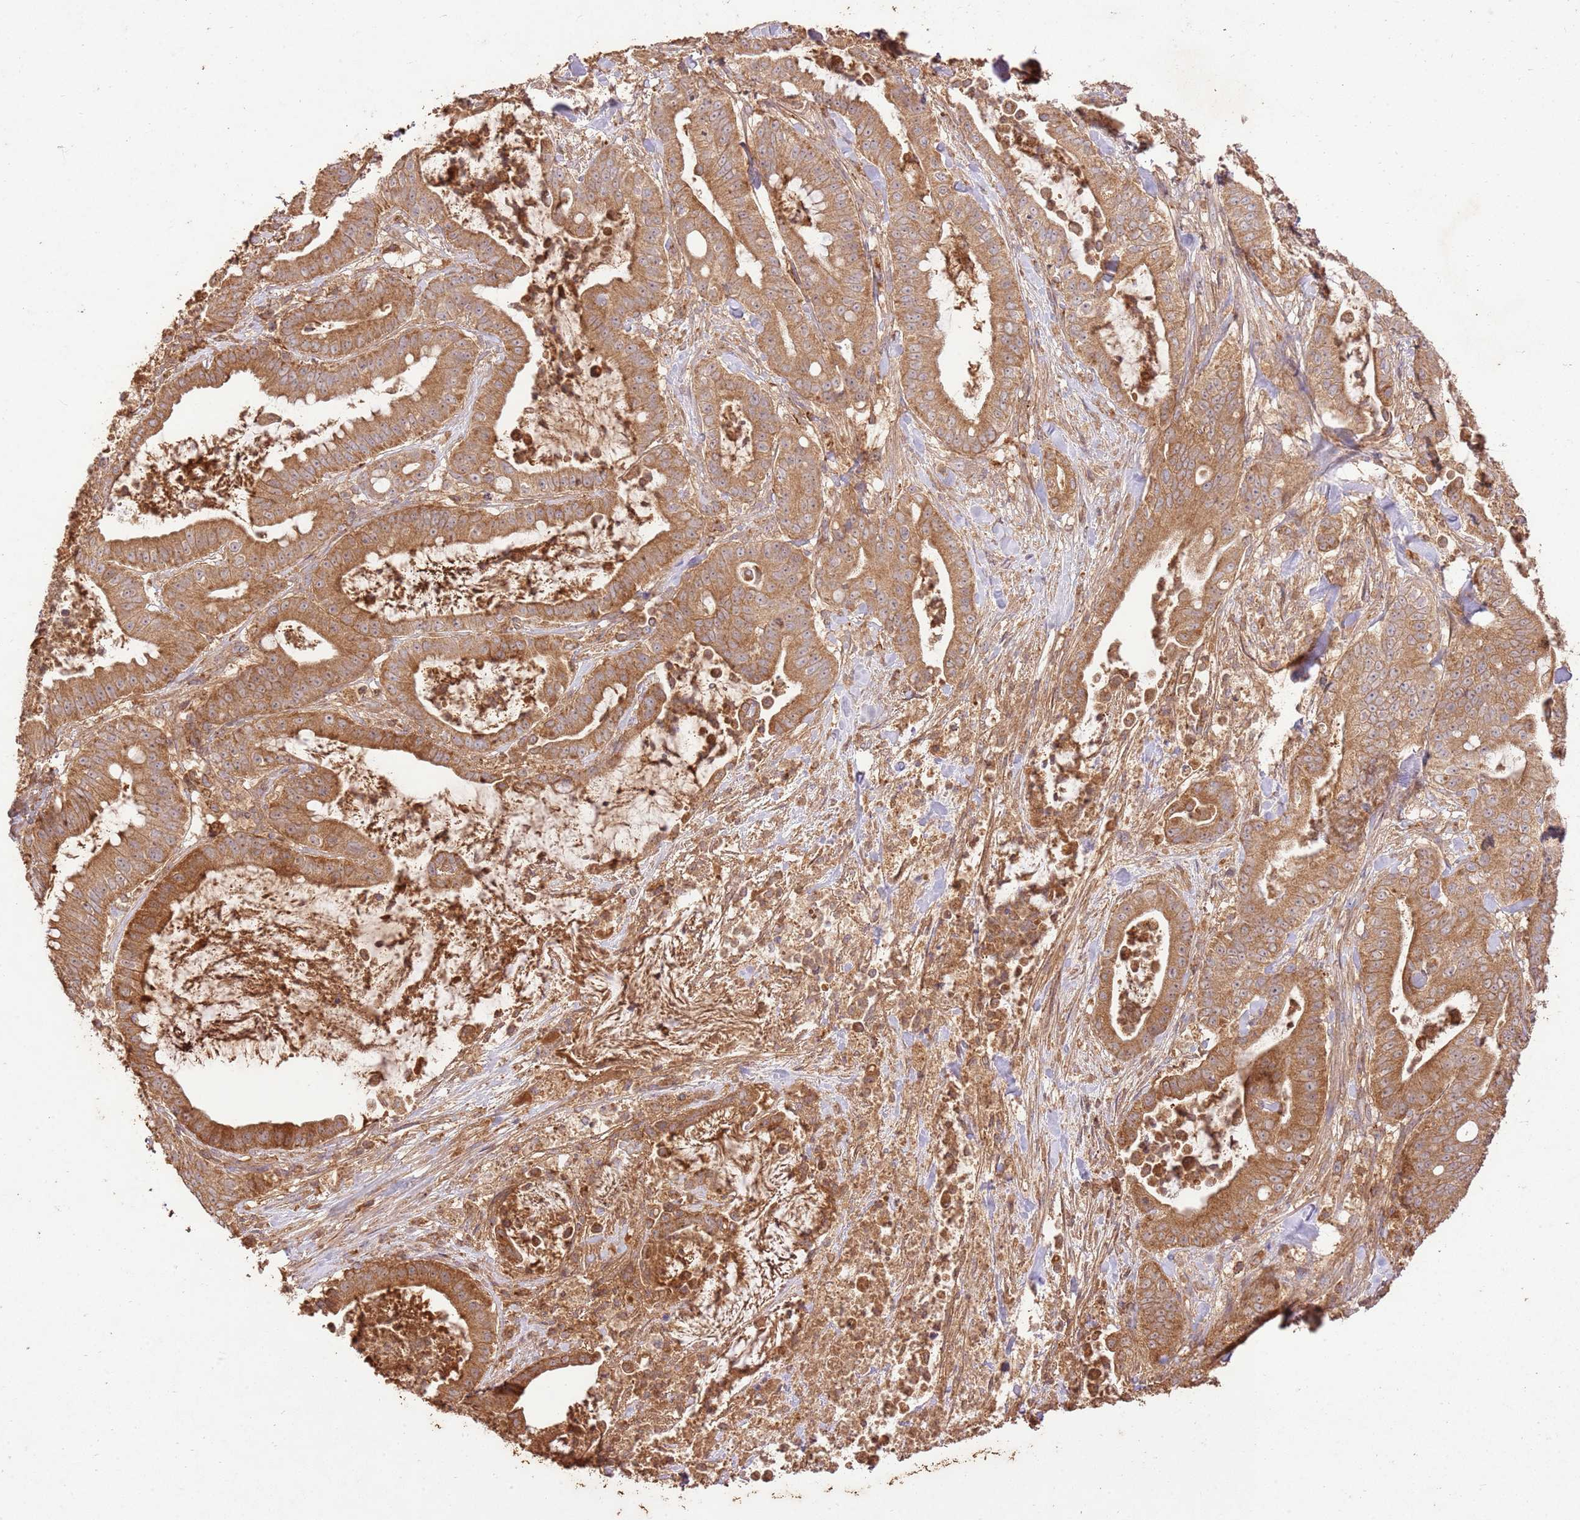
{"staining": {"intensity": "moderate", "quantity": ">75%", "location": "cytoplasmic/membranous"}, "tissue": "pancreatic cancer", "cell_type": "Tumor cells", "image_type": "cancer", "snomed": [{"axis": "morphology", "description": "Adenocarcinoma, NOS"}, {"axis": "topography", "description": "Pancreas"}], "caption": "Immunohistochemical staining of human pancreatic adenocarcinoma reveals moderate cytoplasmic/membranous protein staining in about >75% of tumor cells.", "gene": "LRRC28", "patient": {"sex": "male", "age": 71}}